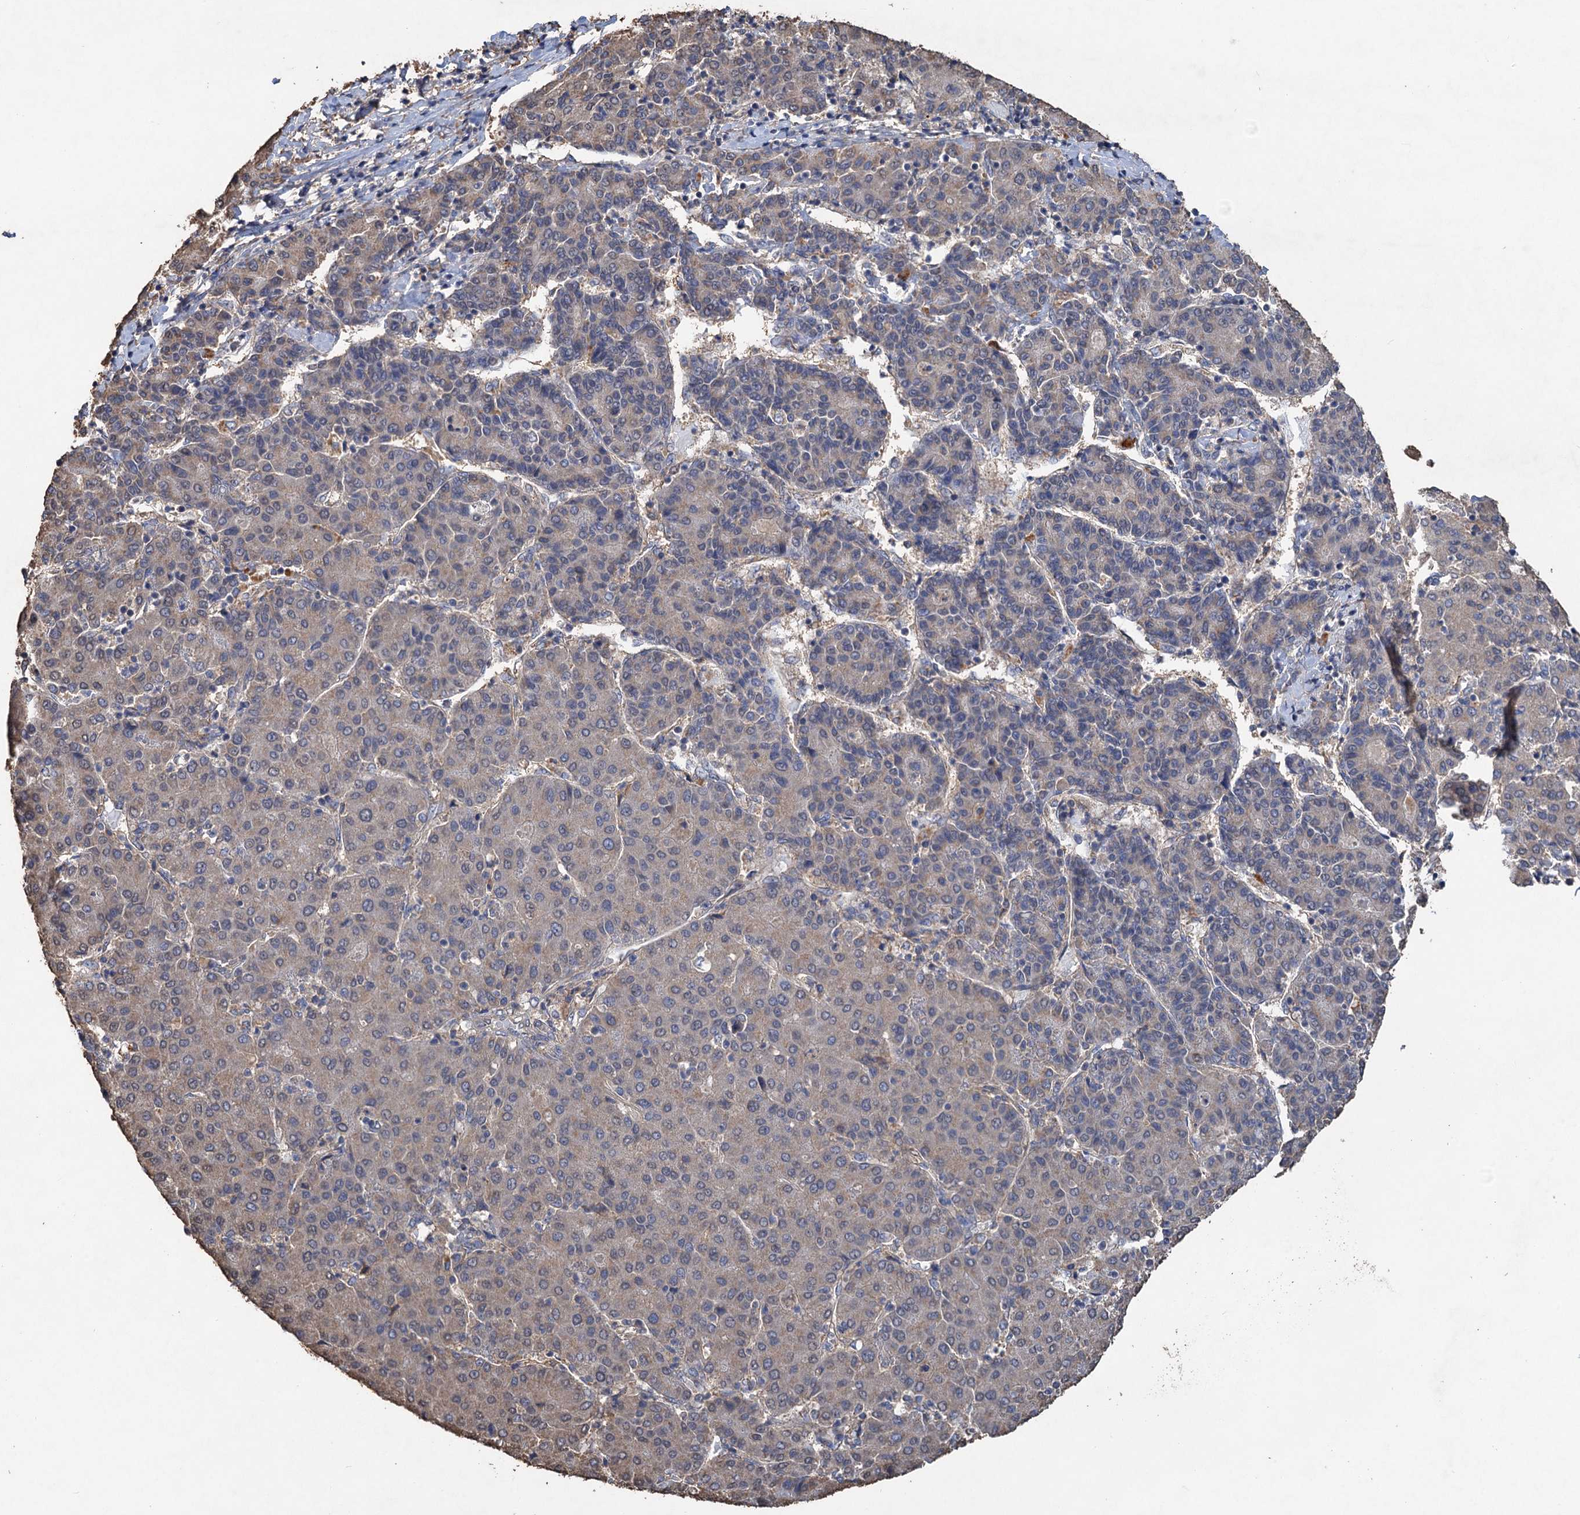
{"staining": {"intensity": "weak", "quantity": "<25%", "location": "cytoplasmic/membranous"}, "tissue": "liver cancer", "cell_type": "Tumor cells", "image_type": "cancer", "snomed": [{"axis": "morphology", "description": "Carcinoma, Hepatocellular, NOS"}, {"axis": "topography", "description": "Liver"}], "caption": "An IHC micrograph of liver cancer is shown. There is no staining in tumor cells of liver cancer. (IHC, brightfield microscopy, high magnification).", "gene": "SCUBE3", "patient": {"sex": "male", "age": 65}}